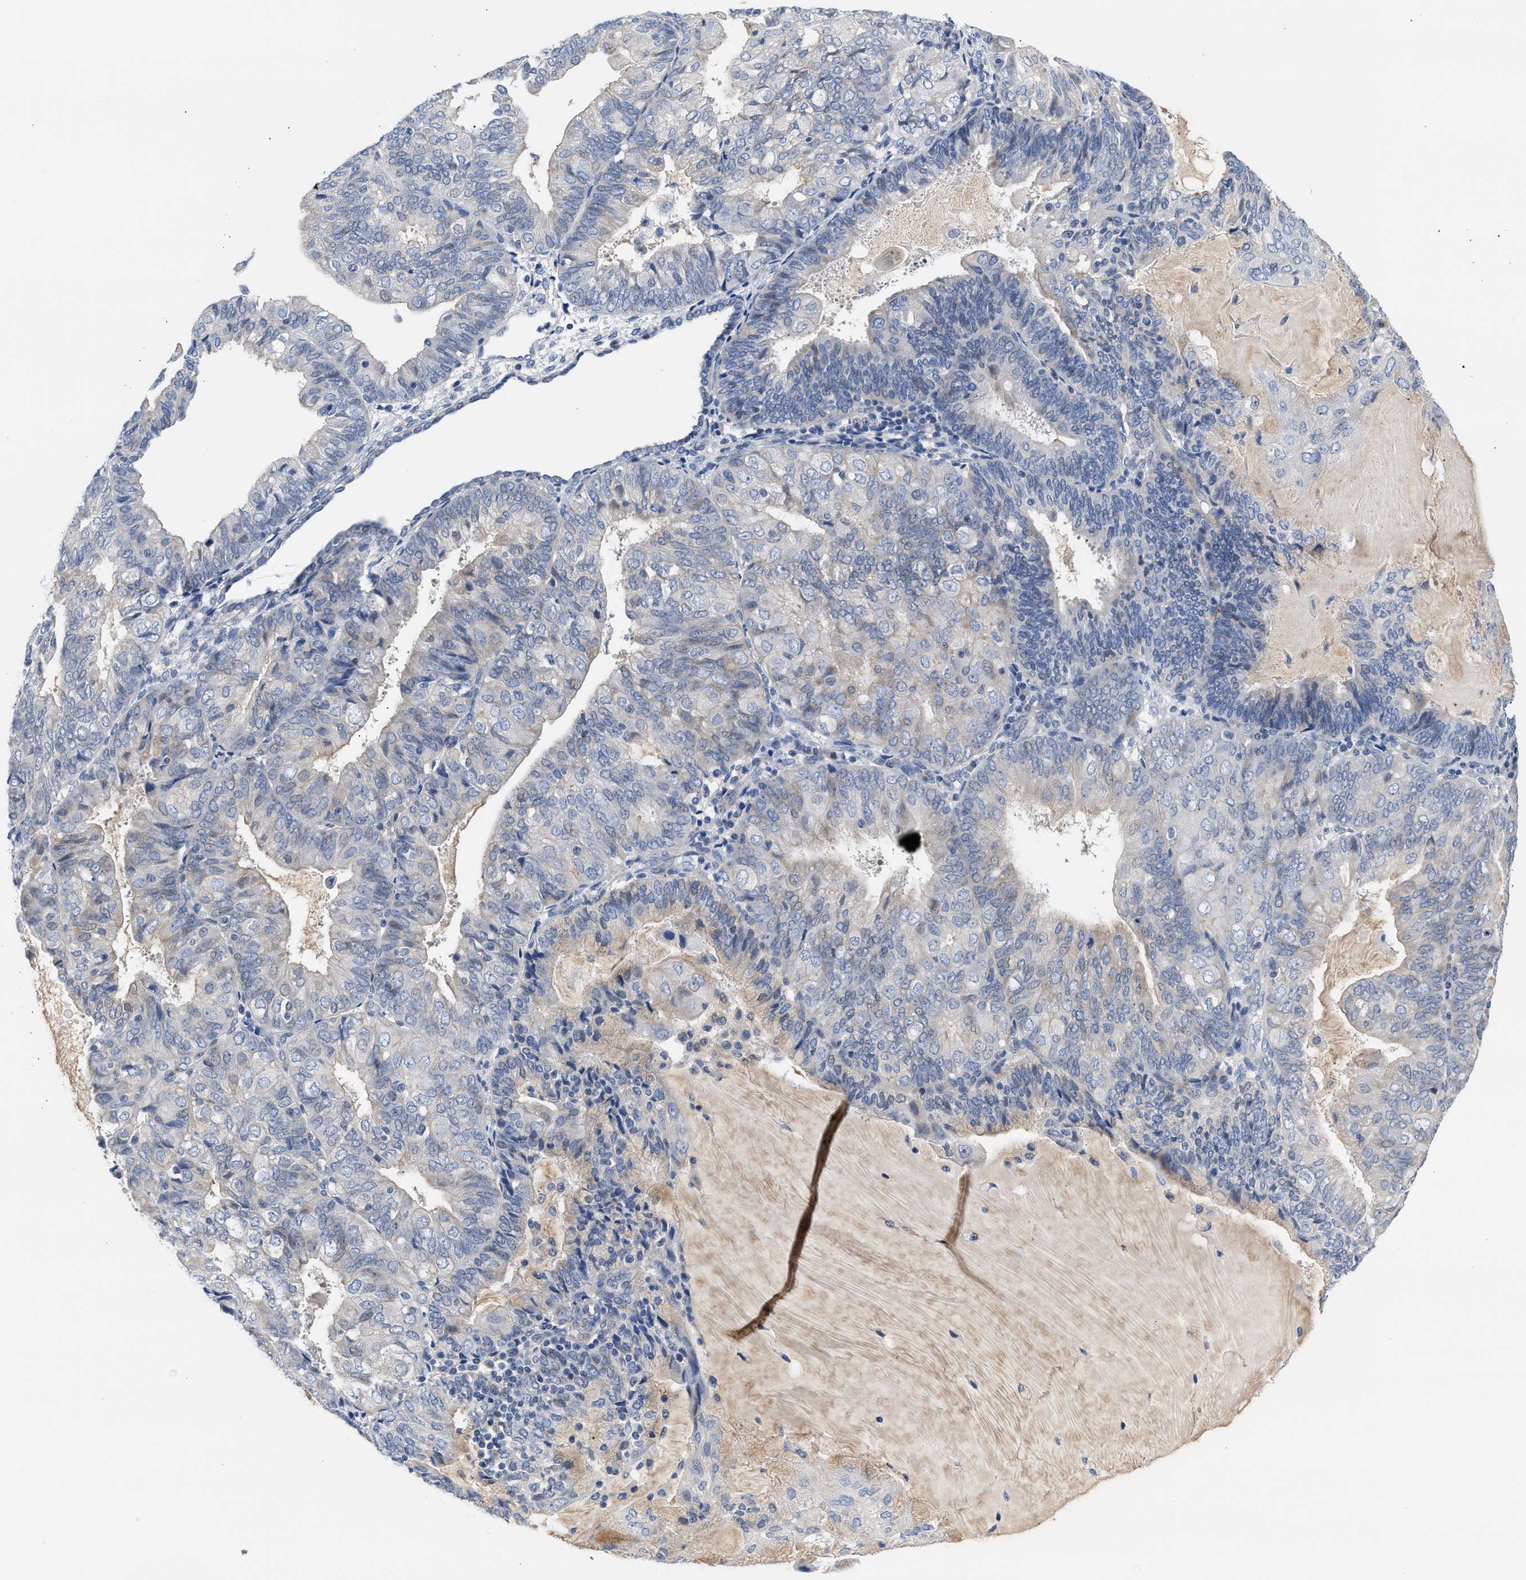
{"staining": {"intensity": "negative", "quantity": "none", "location": "none"}, "tissue": "endometrial cancer", "cell_type": "Tumor cells", "image_type": "cancer", "snomed": [{"axis": "morphology", "description": "Adenocarcinoma, NOS"}, {"axis": "topography", "description": "Endometrium"}], "caption": "Immunohistochemistry of adenocarcinoma (endometrial) shows no staining in tumor cells. (IHC, brightfield microscopy, high magnification).", "gene": "ACTL7B", "patient": {"sex": "female", "age": 81}}